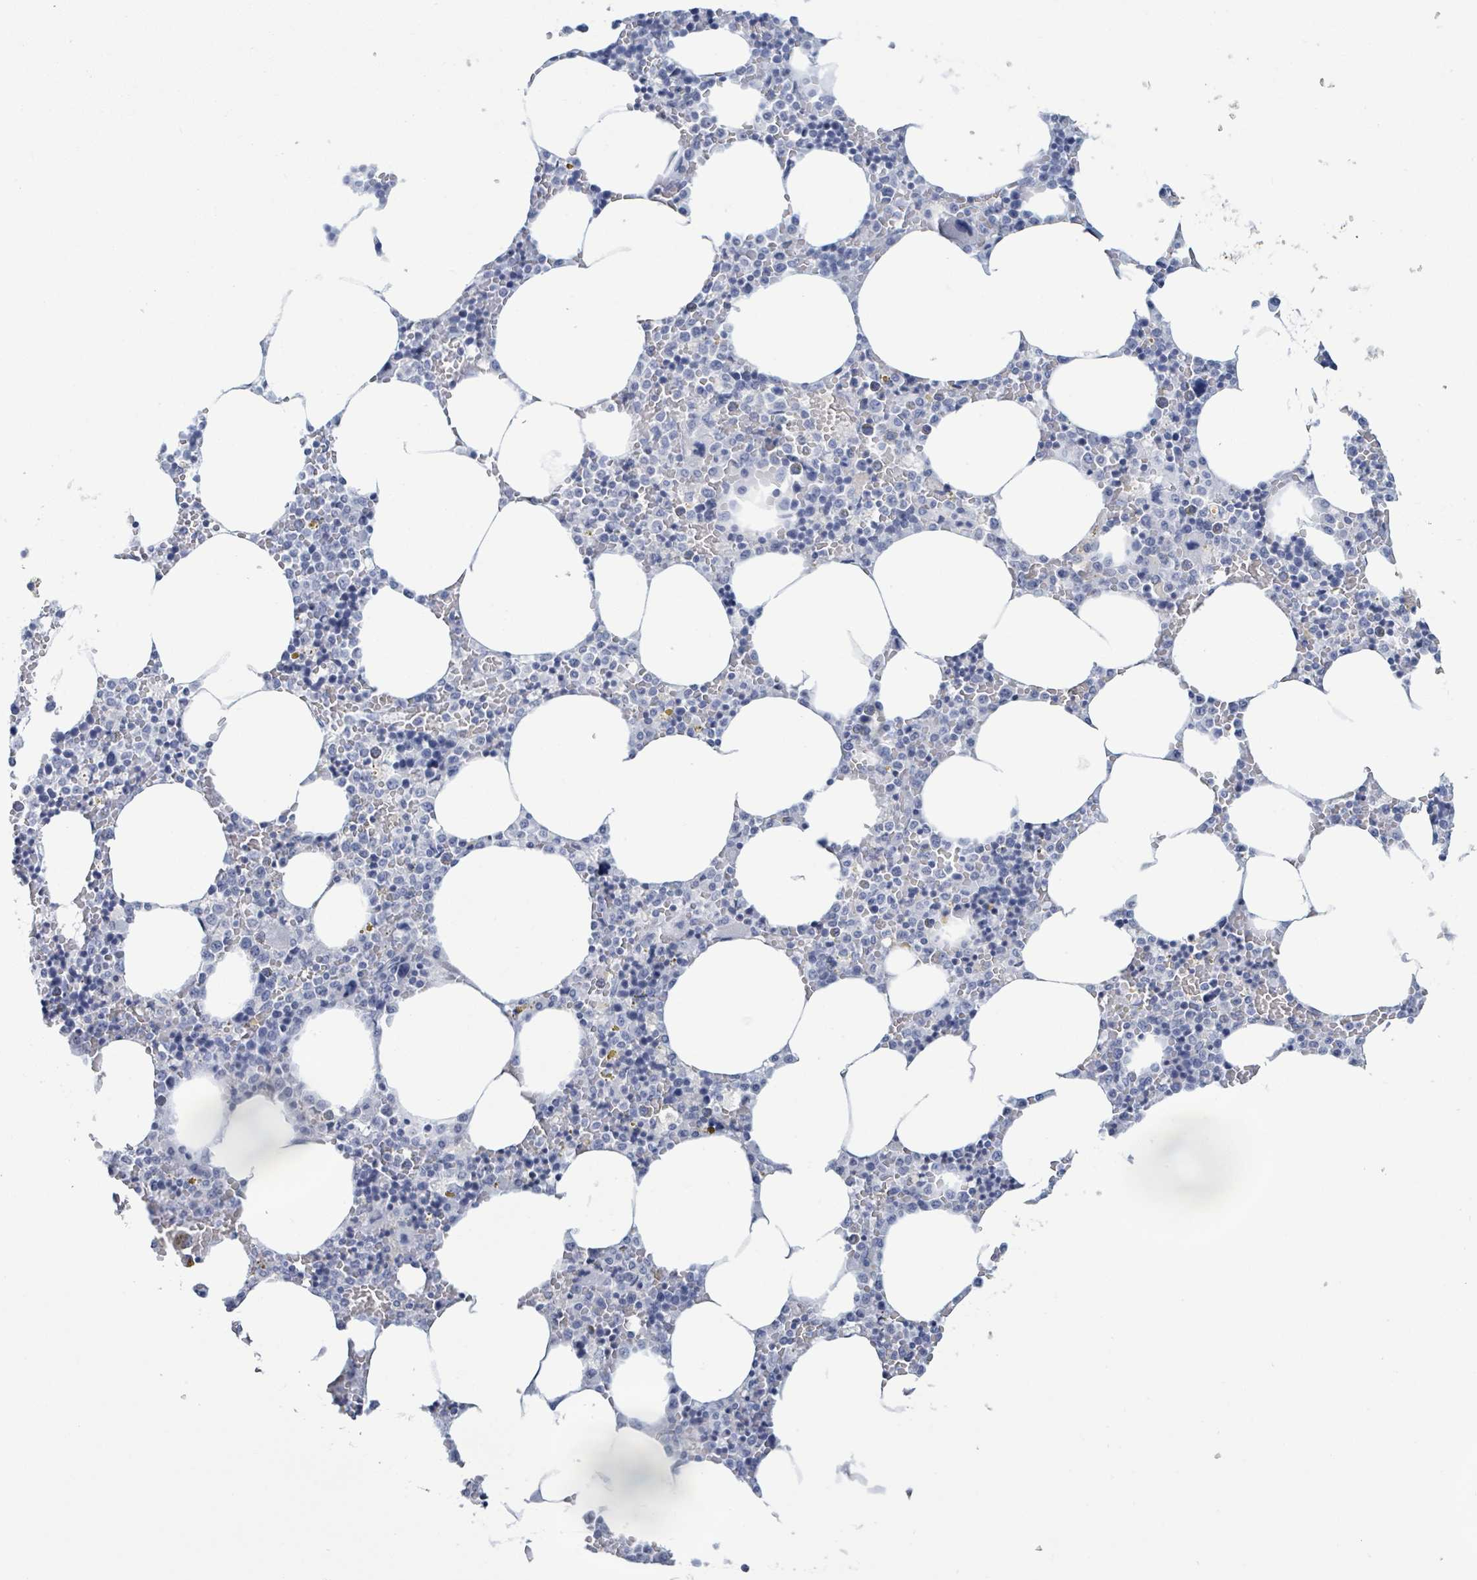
{"staining": {"intensity": "negative", "quantity": "none", "location": "none"}, "tissue": "bone marrow", "cell_type": "Hematopoietic cells", "image_type": "normal", "snomed": [{"axis": "morphology", "description": "Normal tissue, NOS"}, {"axis": "topography", "description": "Bone marrow"}], "caption": "Immunohistochemistry of benign human bone marrow demonstrates no staining in hematopoietic cells.", "gene": "KRT8", "patient": {"sex": "male", "age": 70}}